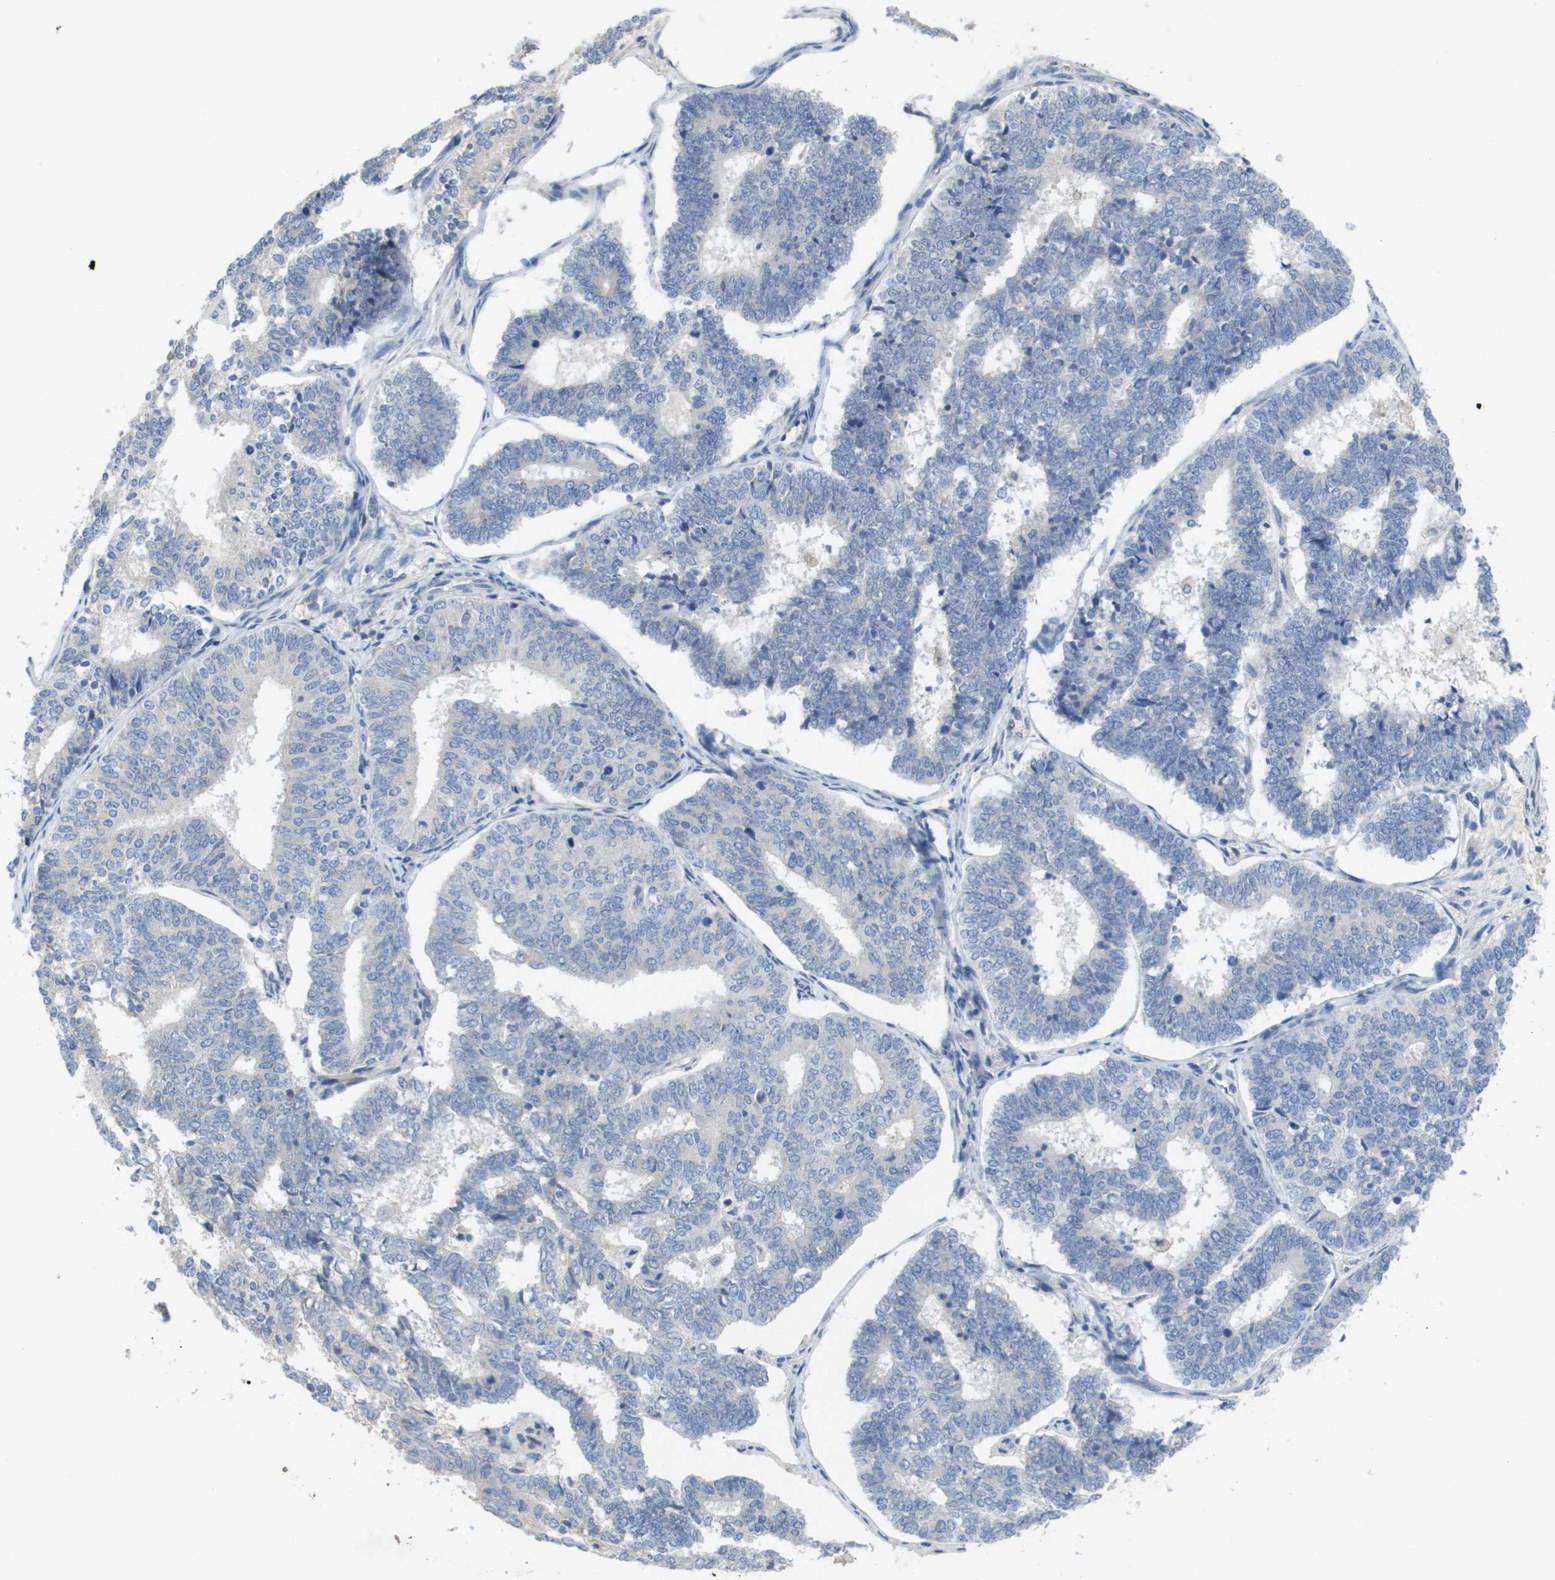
{"staining": {"intensity": "negative", "quantity": "none", "location": "none"}, "tissue": "endometrial cancer", "cell_type": "Tumor cells", "image_type": "cancer", "snomed": [{"axis": "morphology", "description": "Adenocarcinoma, NOS"}, {"axis": "topography", "description": "Endometrium"}], "caption": "Immunohistochemistry (IHC) histopathology image of neoplastic tissue: human endometrial cancer (adenocarcinoma) stained with DAB (3,3'-diaminobenzidine) exhibits no significant protein expression in tumor cells.", "gene": "CAPN11", "patient": {"sex": "female", "age": 70}}